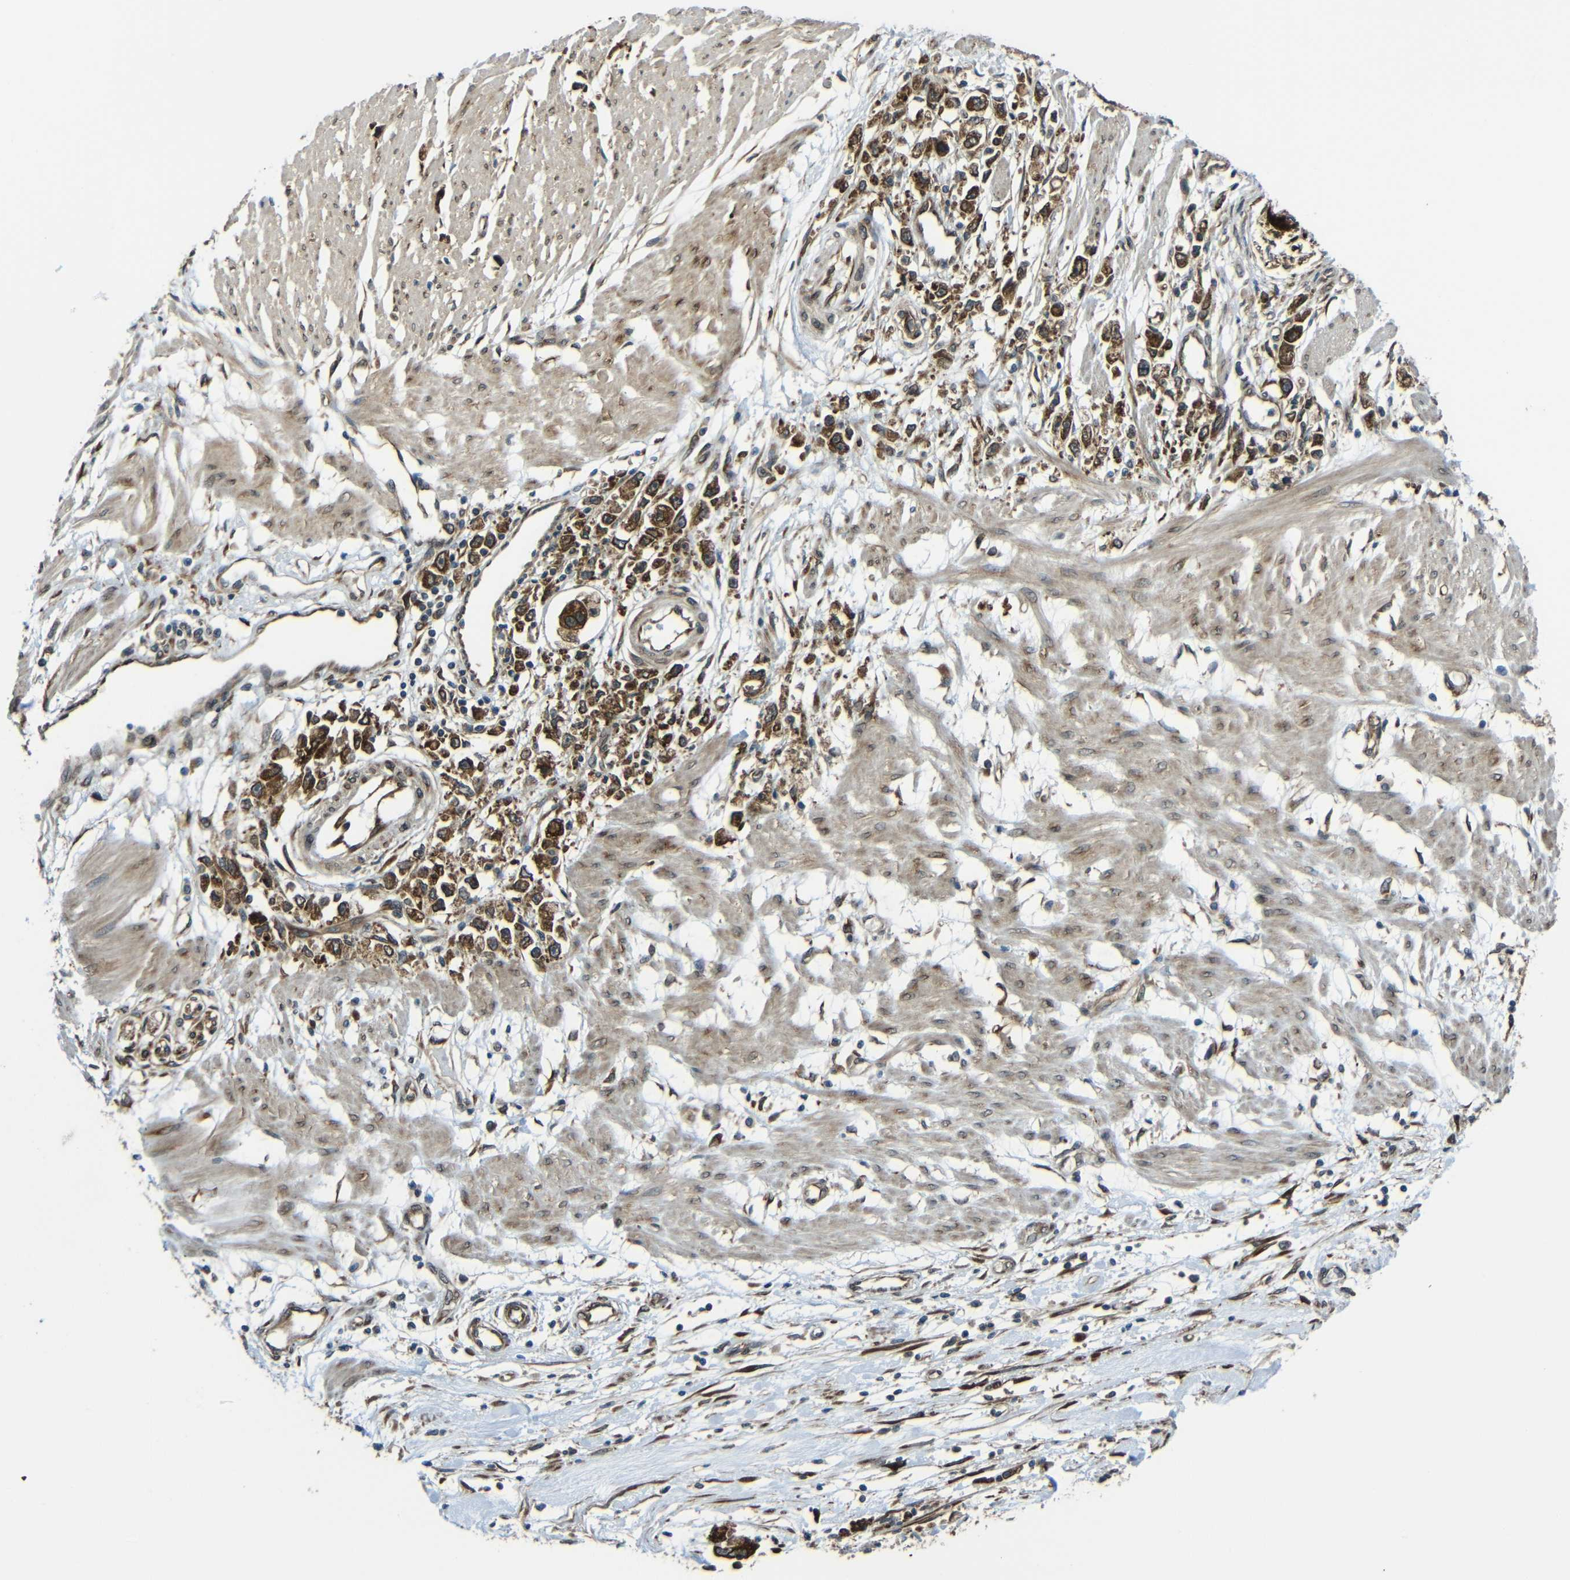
{"staining": {"intensity": "strong", "quantity": ">75%", "location": "cytoplasmic/membranous"}, "tissue": "stomach cancer", "cell_type": "Tumor cells", "image_type": "cancer", "snomed": [{"axis": "morphology", "description": "Adenocarcinoma, NOS"}, {"axis": "topography", "description": "Stomach"}], "caption": "Stomach cancer (adenocarcinoma) stained with immunohistochemistry reveals strong cytoplasmic/membranous expression in approximately >75% of tumor cells. (brown staining indicates protein expression, while blue staining denotes nuclei).", "gene": "VAPB", "patient": {"sex": "female", "age": 59}}